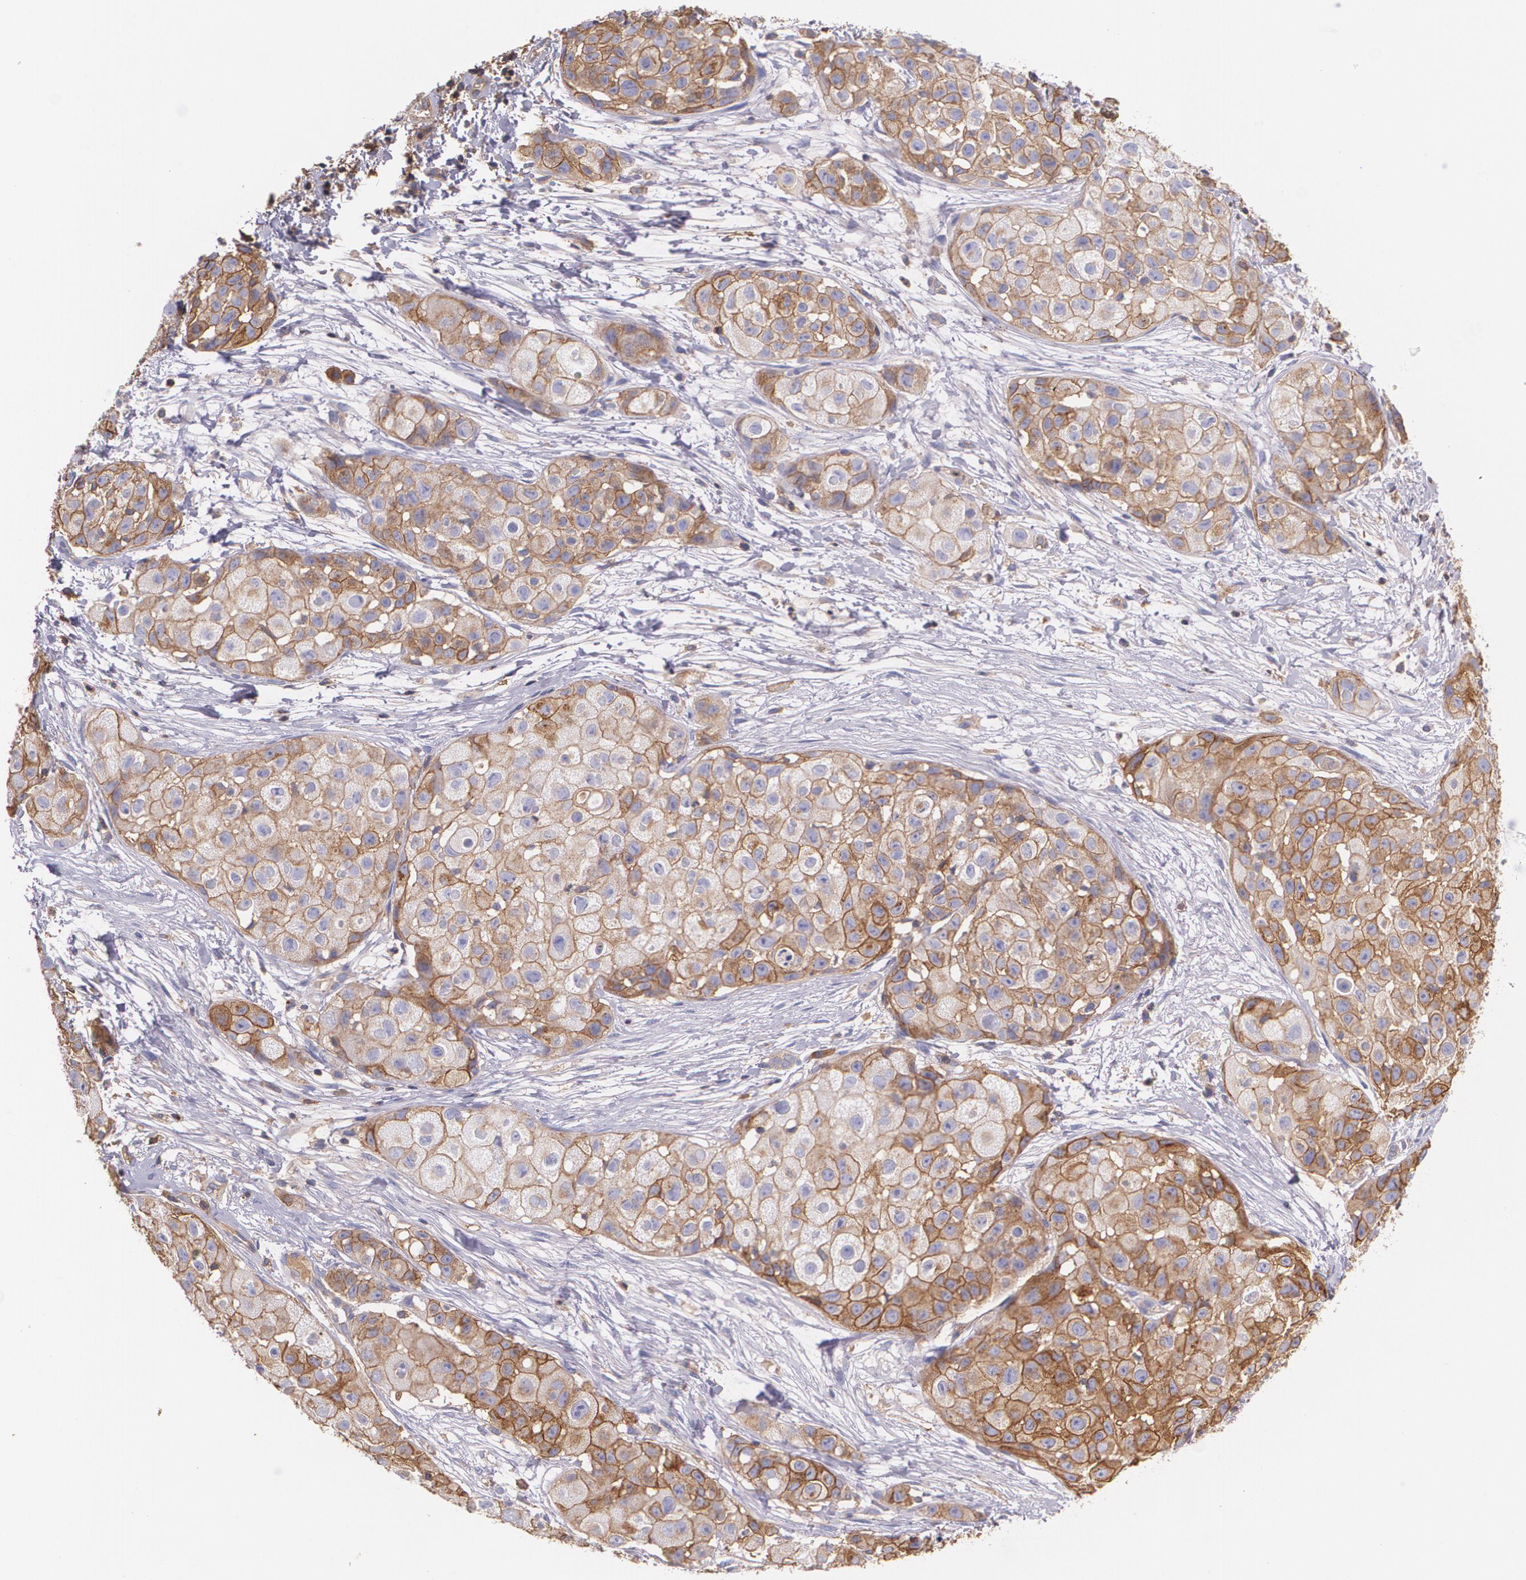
{"staining": {"intensity": "moderate", "quantity": ">75%", "location": "cytoplasmic/membranous"}, "tissue": "skin cancer", "cell_type": "Tumor cells", "image_type": "cancer", "snomed": [{"axis": "morphology", "description": "Squamous cell carcinoma, NOS"}, {"axis": "topography", "description": "Skin"}], "caption": "Skin cancer (squamous cell carcinoma) stained with DAB immunohistochemistry shows medium levels of moderate cytoplasmic/membranous staining in approximately >75% of tumor cells.", "gene": "B2M", "patient": {"sex": "female", "age": 57}}